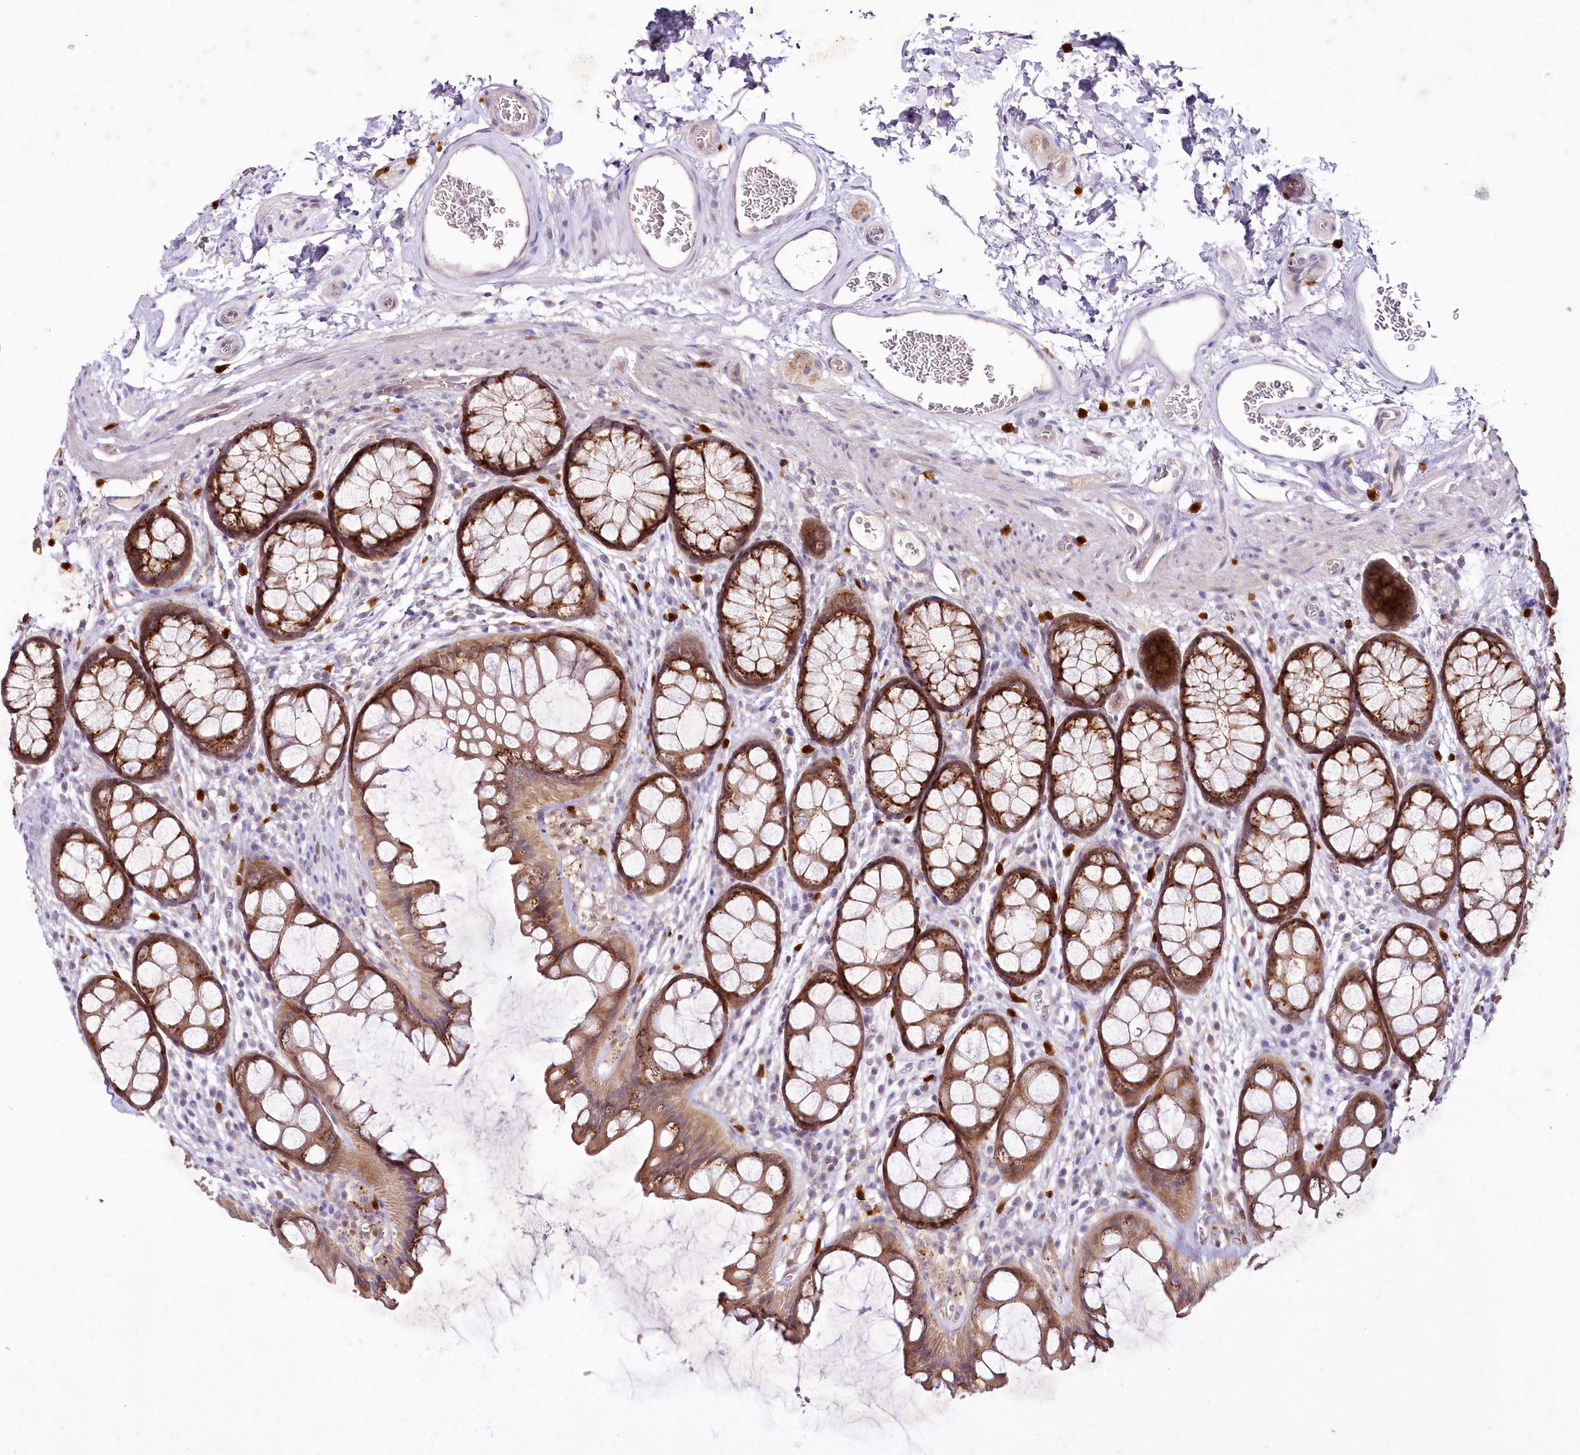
{"staining": {"intensity": "weak", "quantity": ">75%", "location": "cytoplasmic/membranous"}, "tissue": "colon", "cell_type": "Endothelial cells", "image_type": "normal", "snomed": [{"axis": "morphology", "description": "Normal tissue, NOS"}, {"axis": "topography", "description": "Colon"}], "caption": "Endothelial cells reveal low levels of weak cytoplasmic/membranous staining in approximately >75% of cells in normal human colon.", "gene": "VWA5A", "patient": {"sex": "female", "age": 82}}